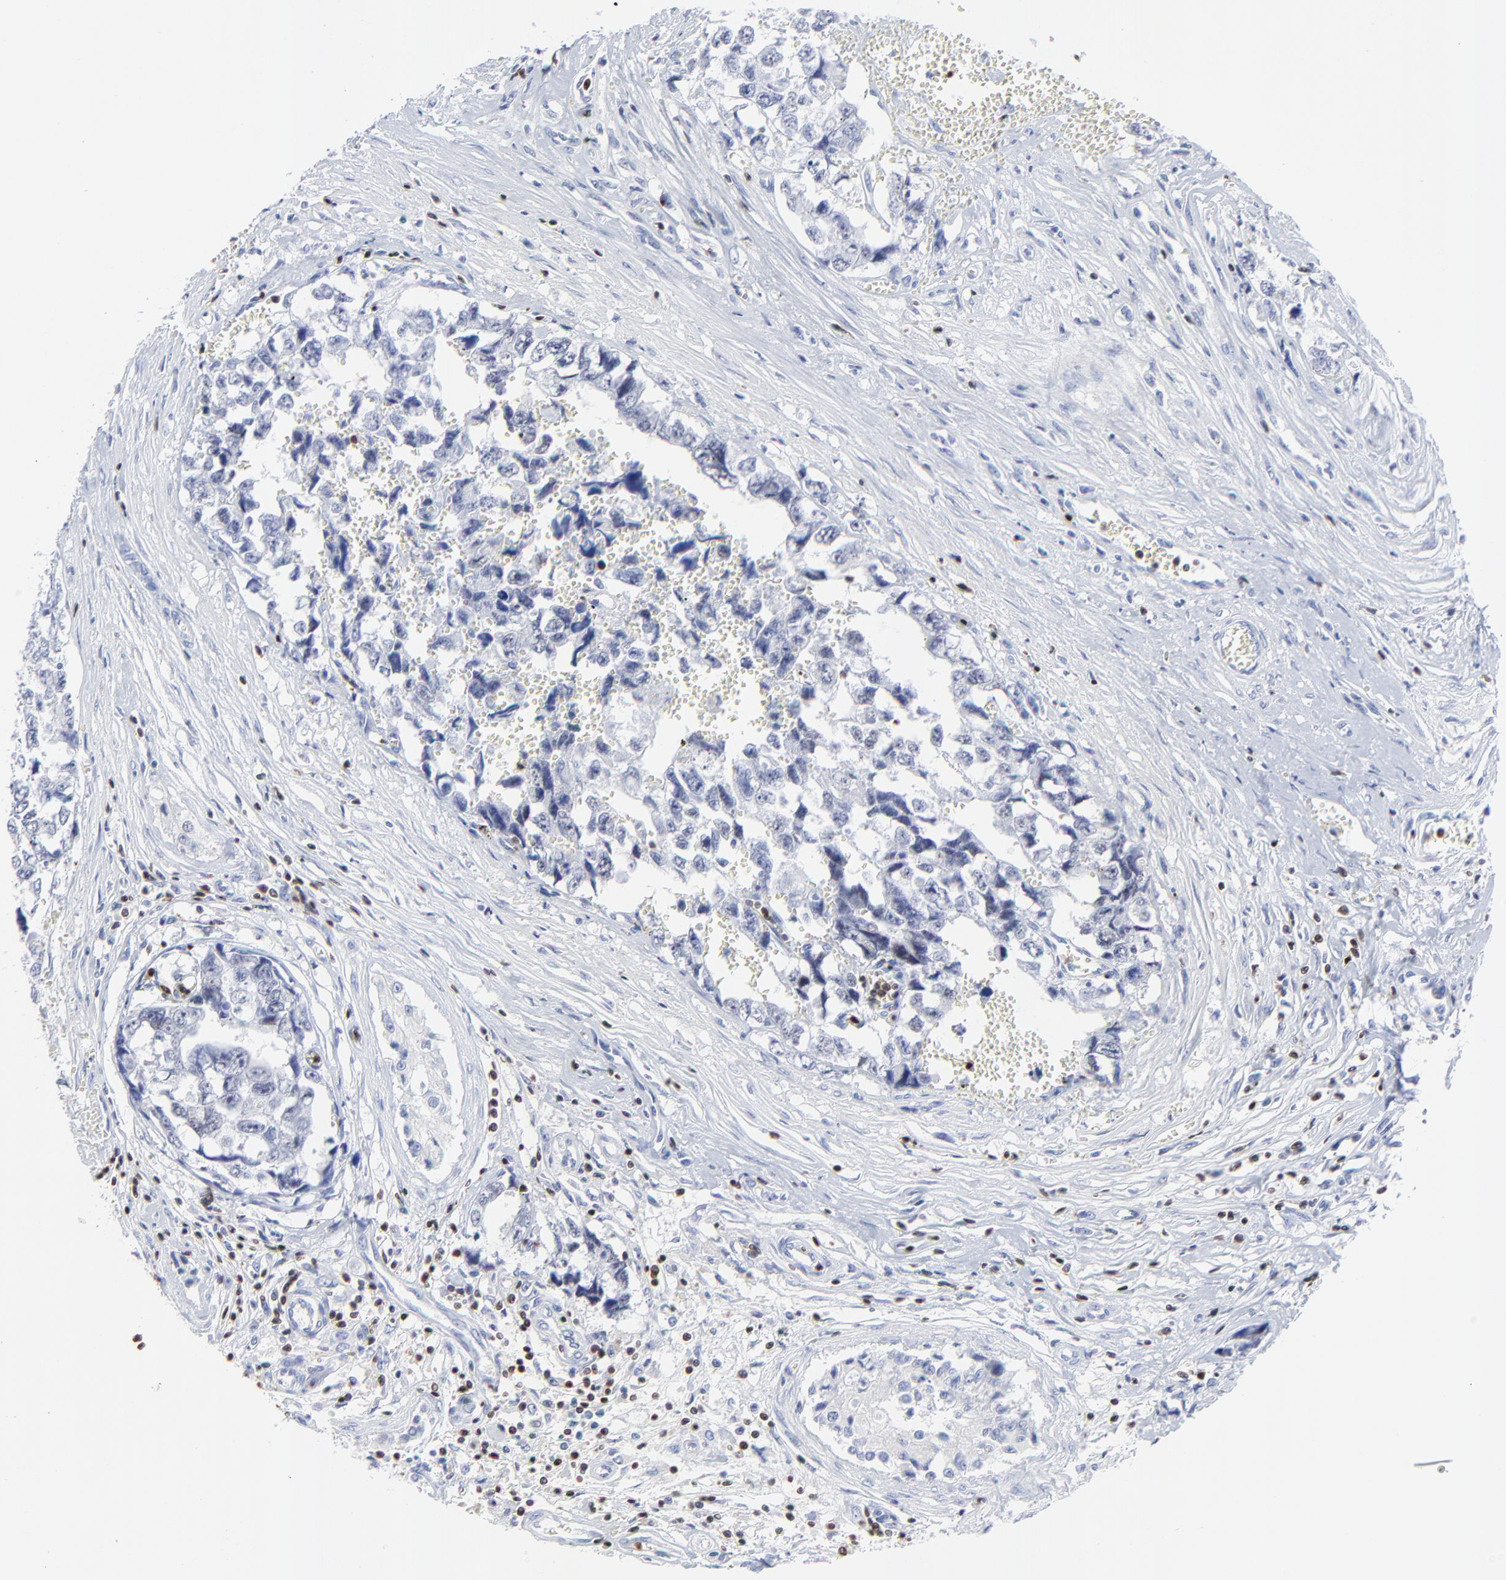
{"staining": {"intensity": "negative", "quantity": "none", "location": "none"}, "tissue": "testis cancer", "cell_type": "Tumor cells", "image_type": "cancer", "snomed": [{"axis": "morphology", "description": "Carcinoma, Embryonal, NOS"}, {"axis": "topography", "description": "Testis"}], "caption": "This is a histopathology image of immunohistochemistry staining of testis embryonal carcinoma, which shows no staining in tumor cells. (DAB (3,3'-diaminobenzidine) immunohistochemistry (IHC) with hematoxylin counter stain).", "gene": "ZAP70", "patient": {"sex": "male", "age": 31}}